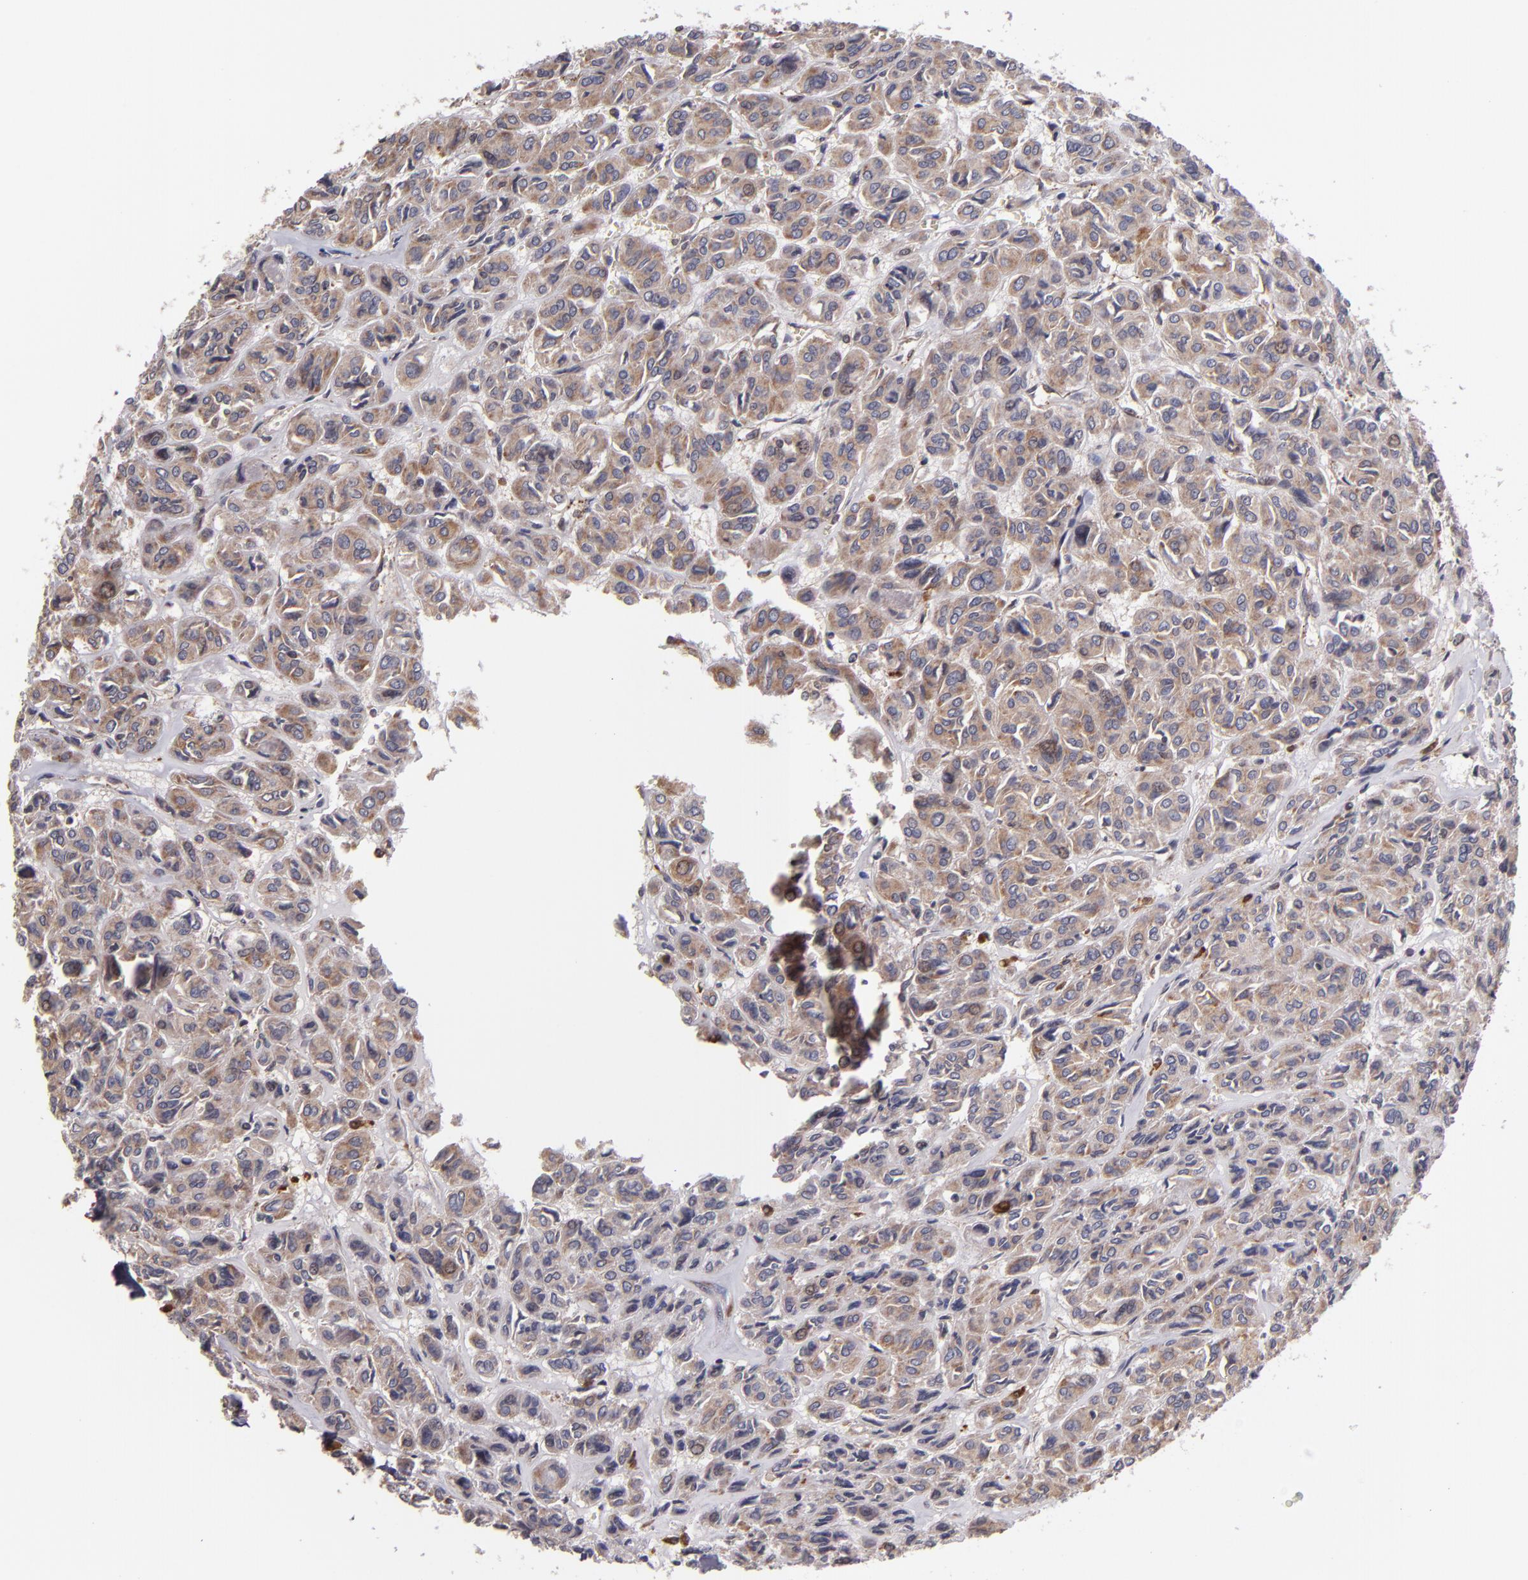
{"staining": {"intensity": "weak", "quantity": ">75%", "location": "cytoplasmic/membranous"}, "tissue": "thyroid cancer", "cell_type": "Tumor cells", "image_type": "cancer", "snomed": [{"axis": "morphology", "description": "Follicular adenoma carcinoma, NOS"}, {"axis": "topography", "description": "Thyroid gland"}], "caption": "Immunohistochemical staining of human follicular adenoma carcinoma (thyroid) reveals low levels of weak cytoplasmic/membranous protein expression in approximately >75% of tumor cells.", "gene": "CASP1", "patient": {"sex": "female", "age": 71}}